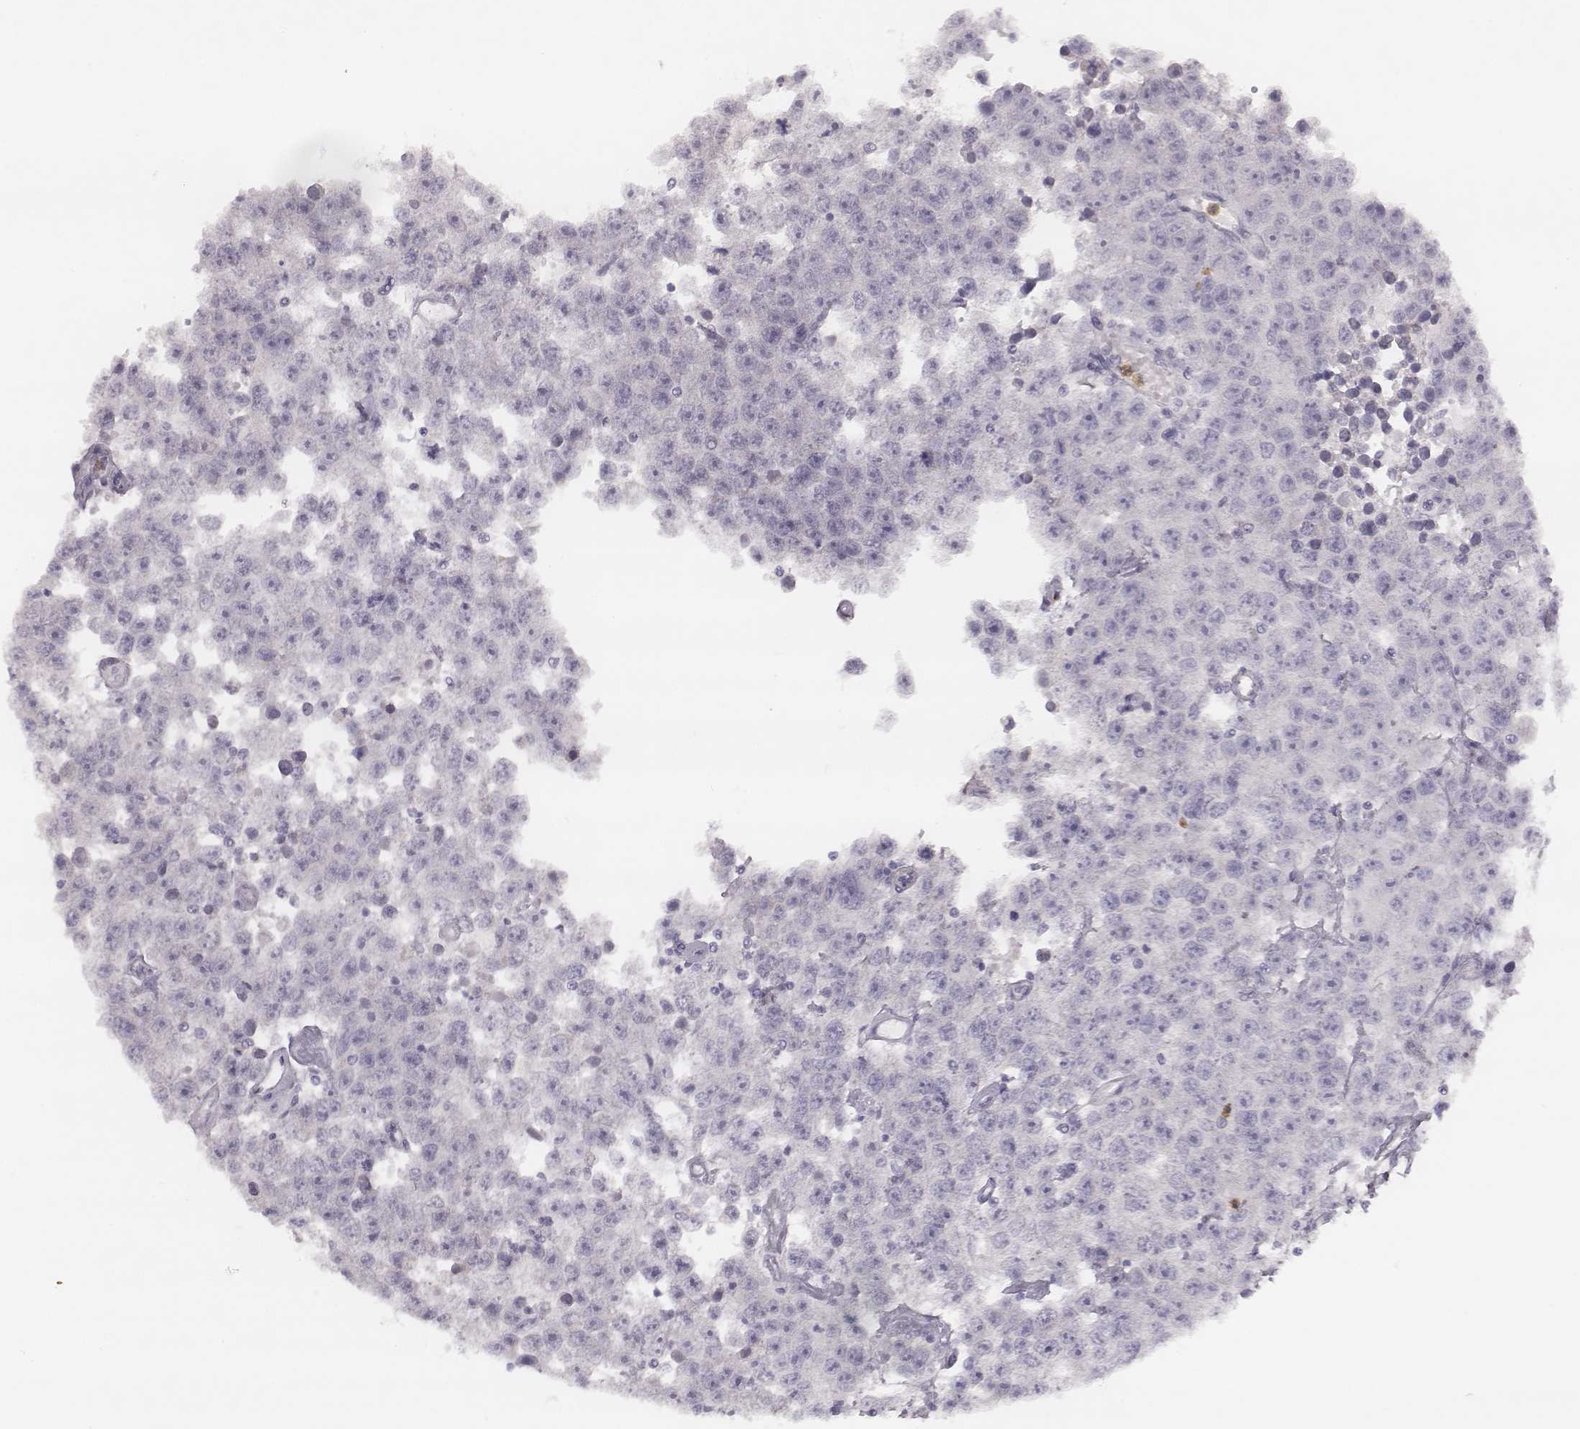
{"staining": {"intensity": "negative", "quantity": "none", "location": "none"}, "tissue": "testis cancer", "cell_type": "Tumor cells", "image_type": "cancer", "snomed": [{"axis": "morphology", "description": "Seminoma, NOS"}, {"axis": "topography", "description": "Testis"}], "caption": "Immunohistochemistry (IHC) image of neoplastic tissue: human testis seminoma stained with DAB (3,3'-diaminobenzidine) exhibits no significant protein staining in tumor cells.", "gene": "KCNJ12", "patient": {"sex": "male", "age": 52}}